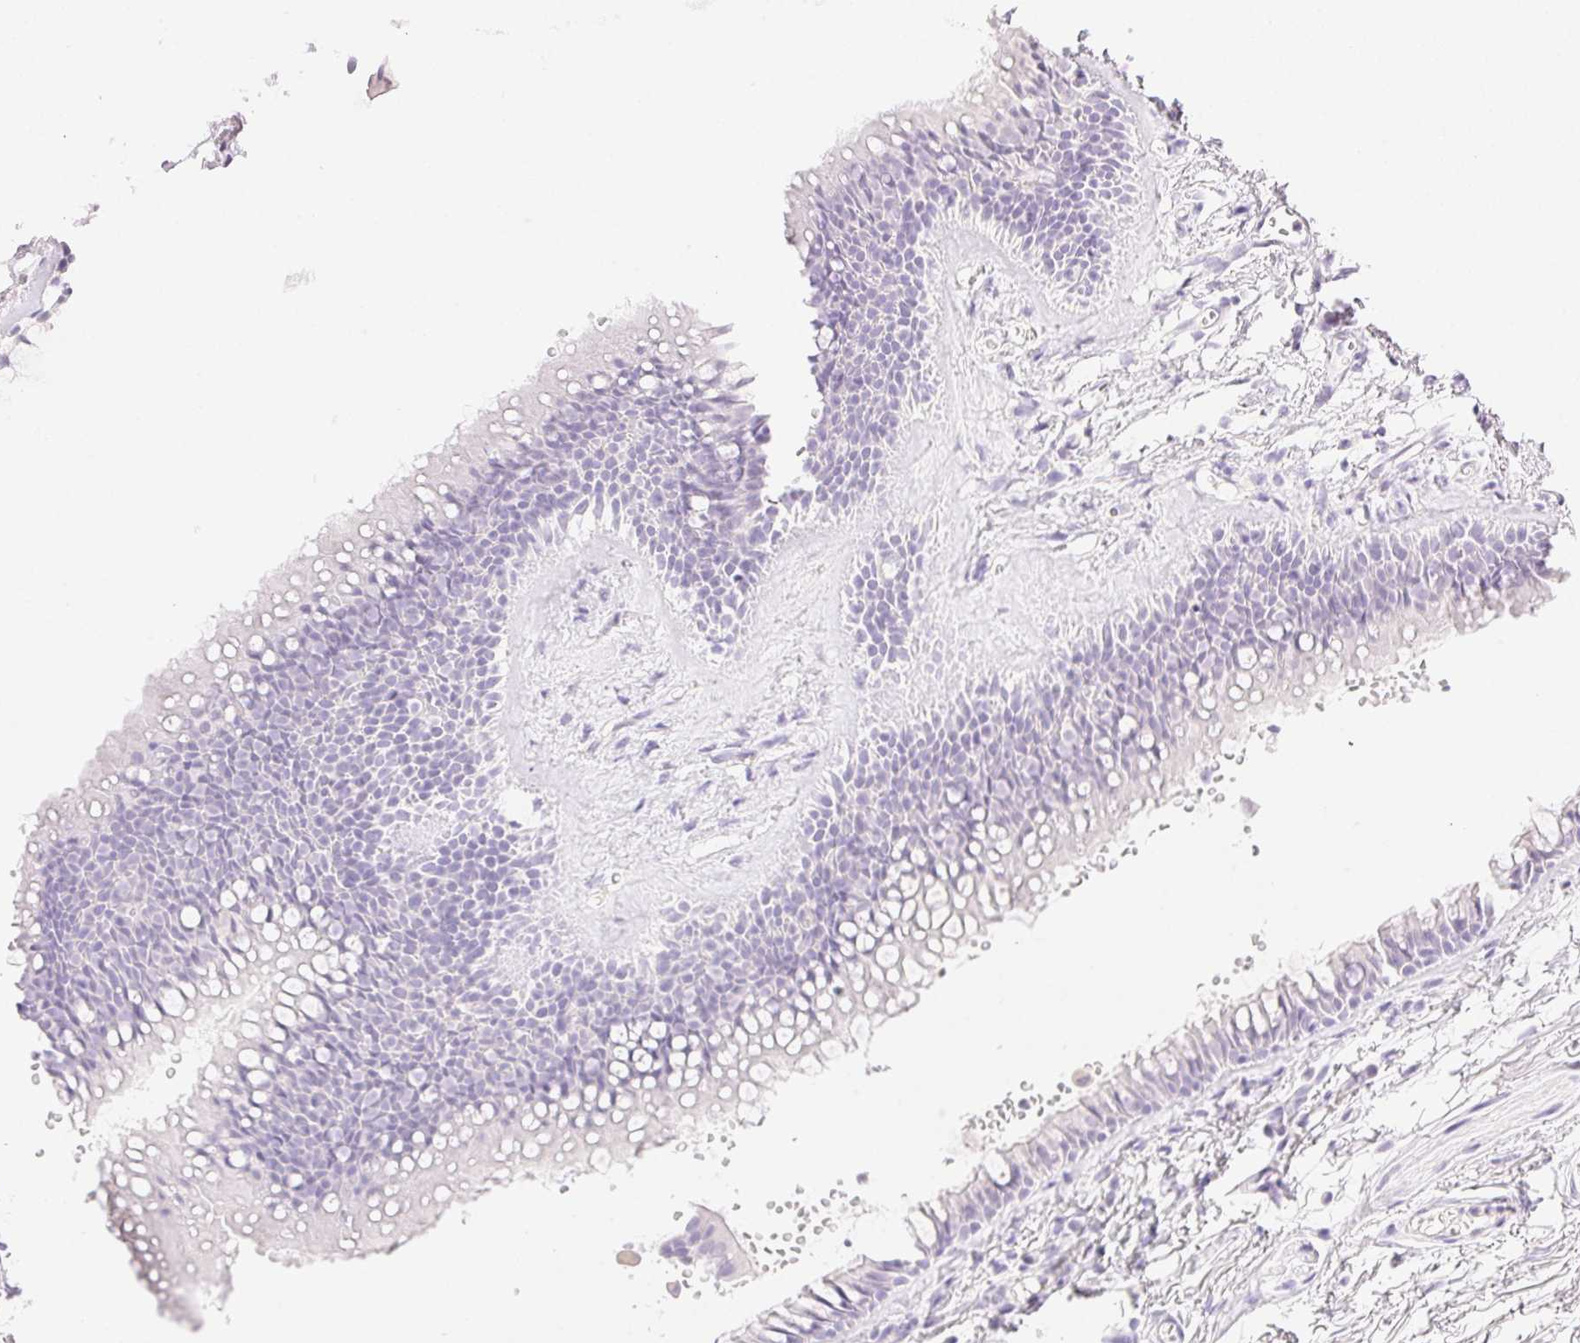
{"staining": {"intensity": "negative", "quantity": "none", "location": "none"}, "tissue": "adipose tissue", "cell_type": "Adipocytes", "image_type": "normal", "snomed": [{"axis": "morphology", "description": "Normal tissue, NOS"}, {"axis": "topography", "description": "Cartilage tissue"}, {"axis": "topography", "description": "Bronchus"}], "caption": "Immunohistochemistry (IHC) photomicrograph of benign adipose tissue: human adipose tissue stained with DAB (3,3'-diaminobenzidine) shows no significant protein expression in adipocytes.", "gene": "SPACA4", "patient": {"sex": "female", "age": 79}}